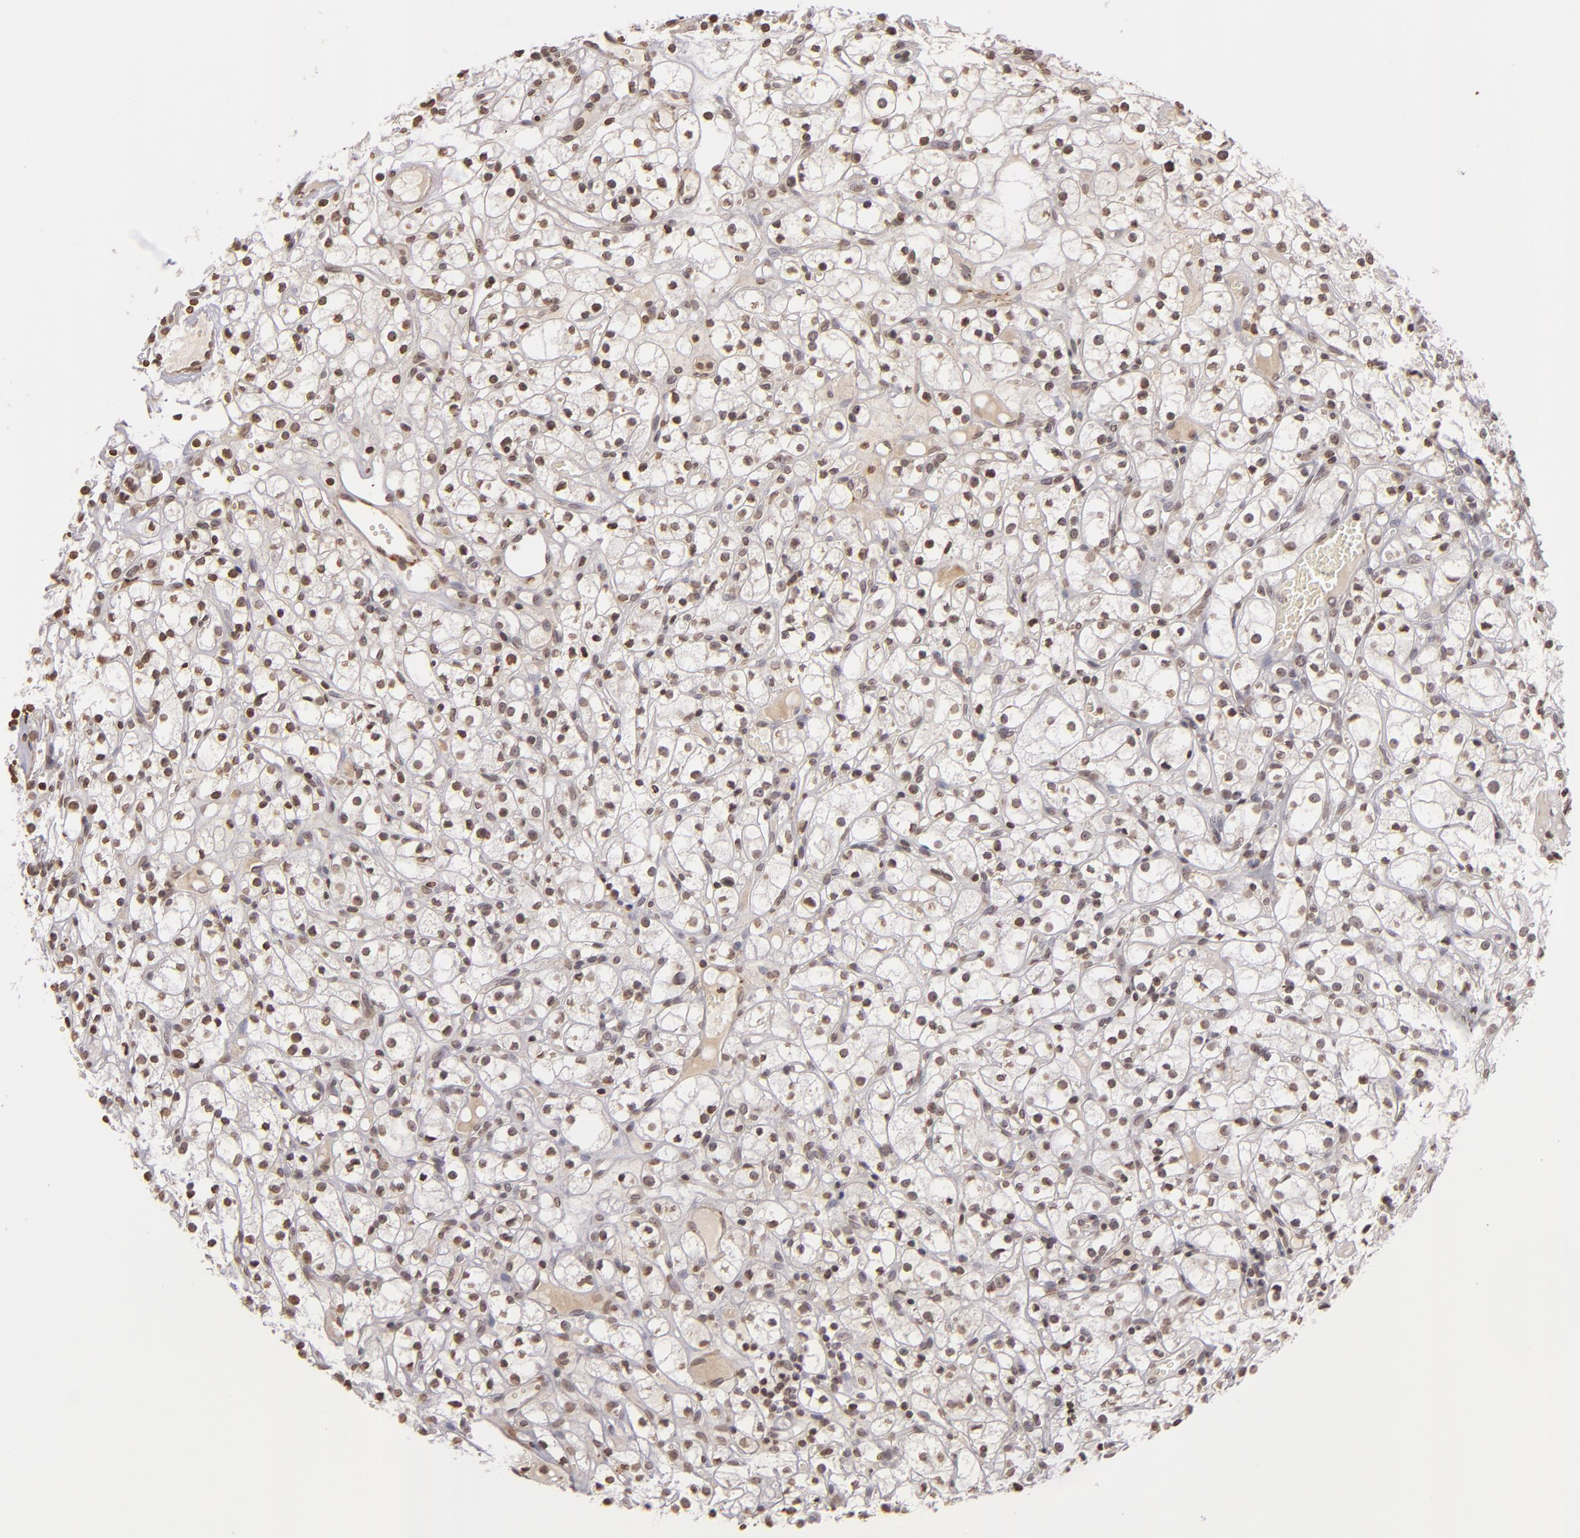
{"staining": {"intensity": "moderate", "quantity": ">75%", "location": "nuclear"}, "tissue": "renal cancer", "cell_type": "Tumor cells", "image_type": "cancer", "snomed": [{"axis": "morphology", "description": "Adenocarcinoma, NOS"}, {"axis": "topography", "description": "Kidney"}], "caption": "Immunohistochemistry (IHC) photomicrograph of neoplastic tissue: human adenocarcinoma (renal) stained using IHC displays medium levels of moderate protein expression localized specifically in the nuclear of tumor cells, appearing as a nuclear brown color.", "gene": "THRB", "patient": {"sex": "male", "age": 61}}